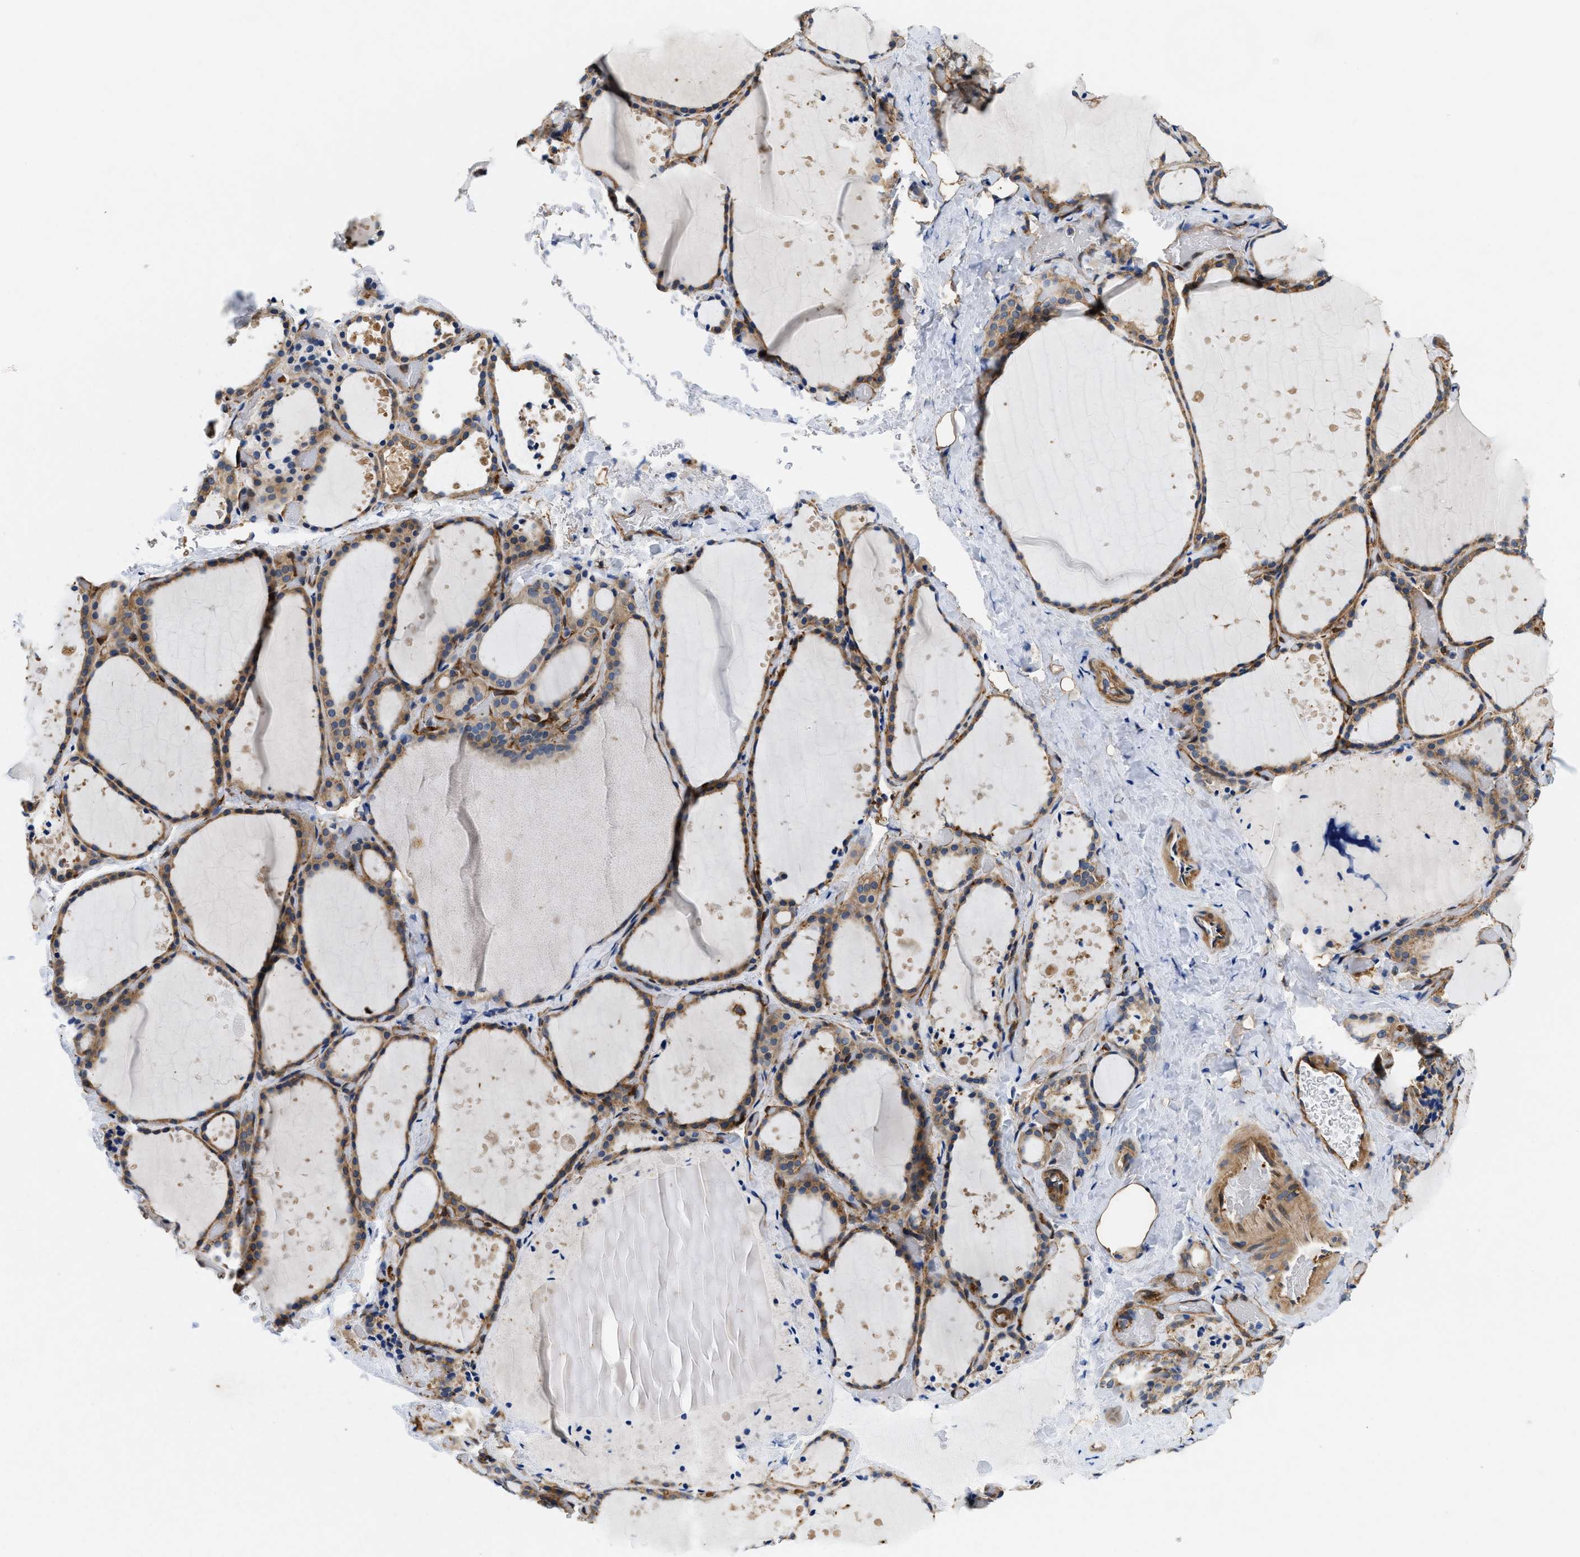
{"staining": {"intensity": "moderate", "quantity": ">75%", "location": "cytoplasmic/membranous"}, "tissue": "thyroid gland", "cell_type": "Glandular cells", "image_type": "normal", "snomed": [{"axis": "morphology", "description": "Normal tissue, NOS"}, {"axis": "topography", "description": "Thyroid gland"}], "caption": "Protein analysis of unremarkable thyroid gland shows moderate cytoplasmic/membranous expression in approximately >75% of glandular cells.", "gene": "RAPH1", "patient": {"sex": "female", "age": 44}}